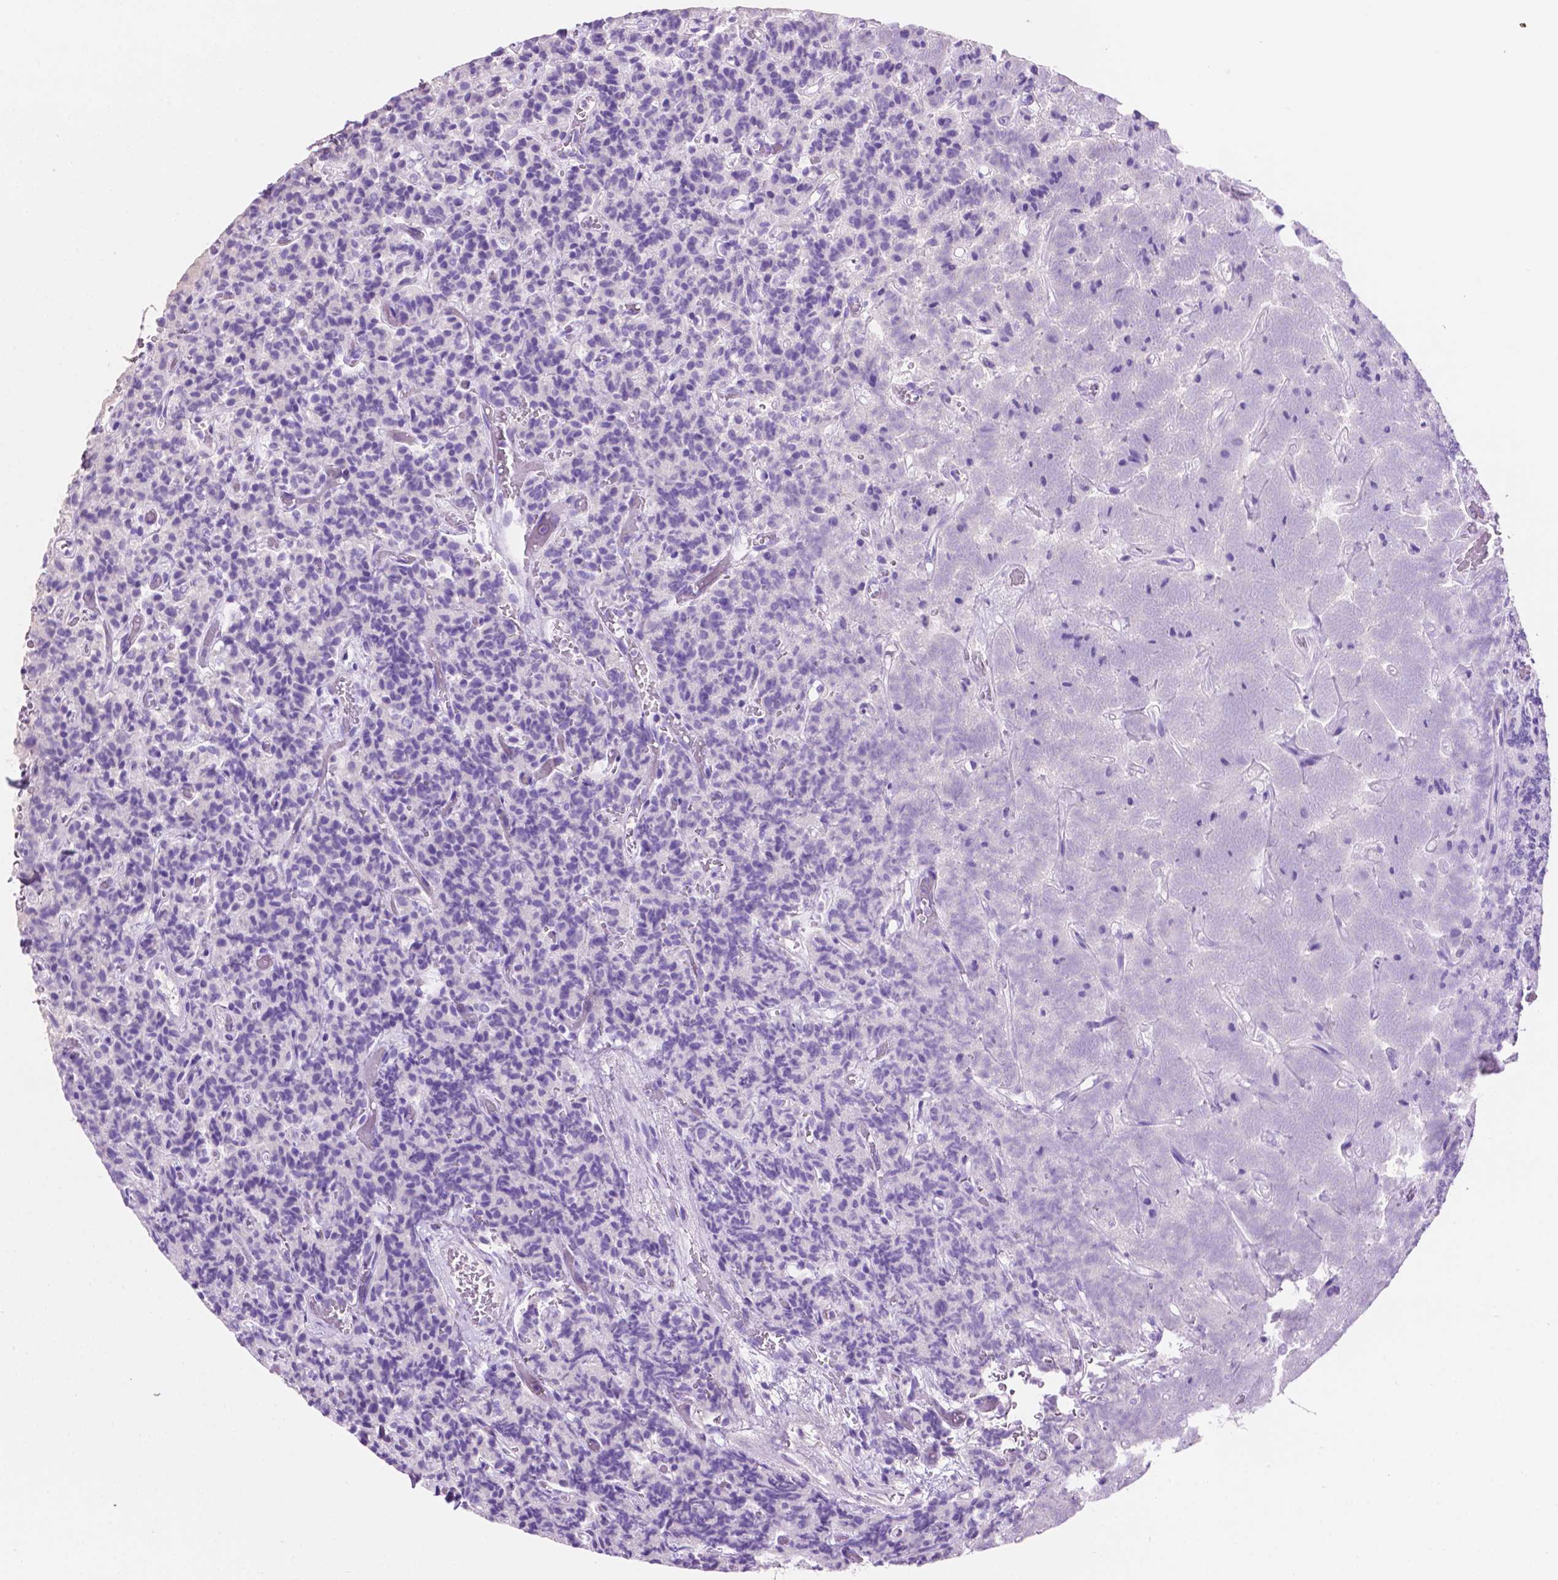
{"staining": {"intensity": "negative", "quantity": "none", "location": "none"}, "tissue": "carcinoid", "cell_type": "Tumor cells", "image_type": "cancer", "snomed": [{"axis": "morphology", "description": "Carcinoid, malignant, NOS"}, {"axis": "topography", "description": "Pancreas"}], "caption": "There is no significant staining in tumor cells of carcinoid (malignant). (DAB IHC, high magnification).", "gene": "CLDN17", "patient": {"sex": "male", "age": 36}}